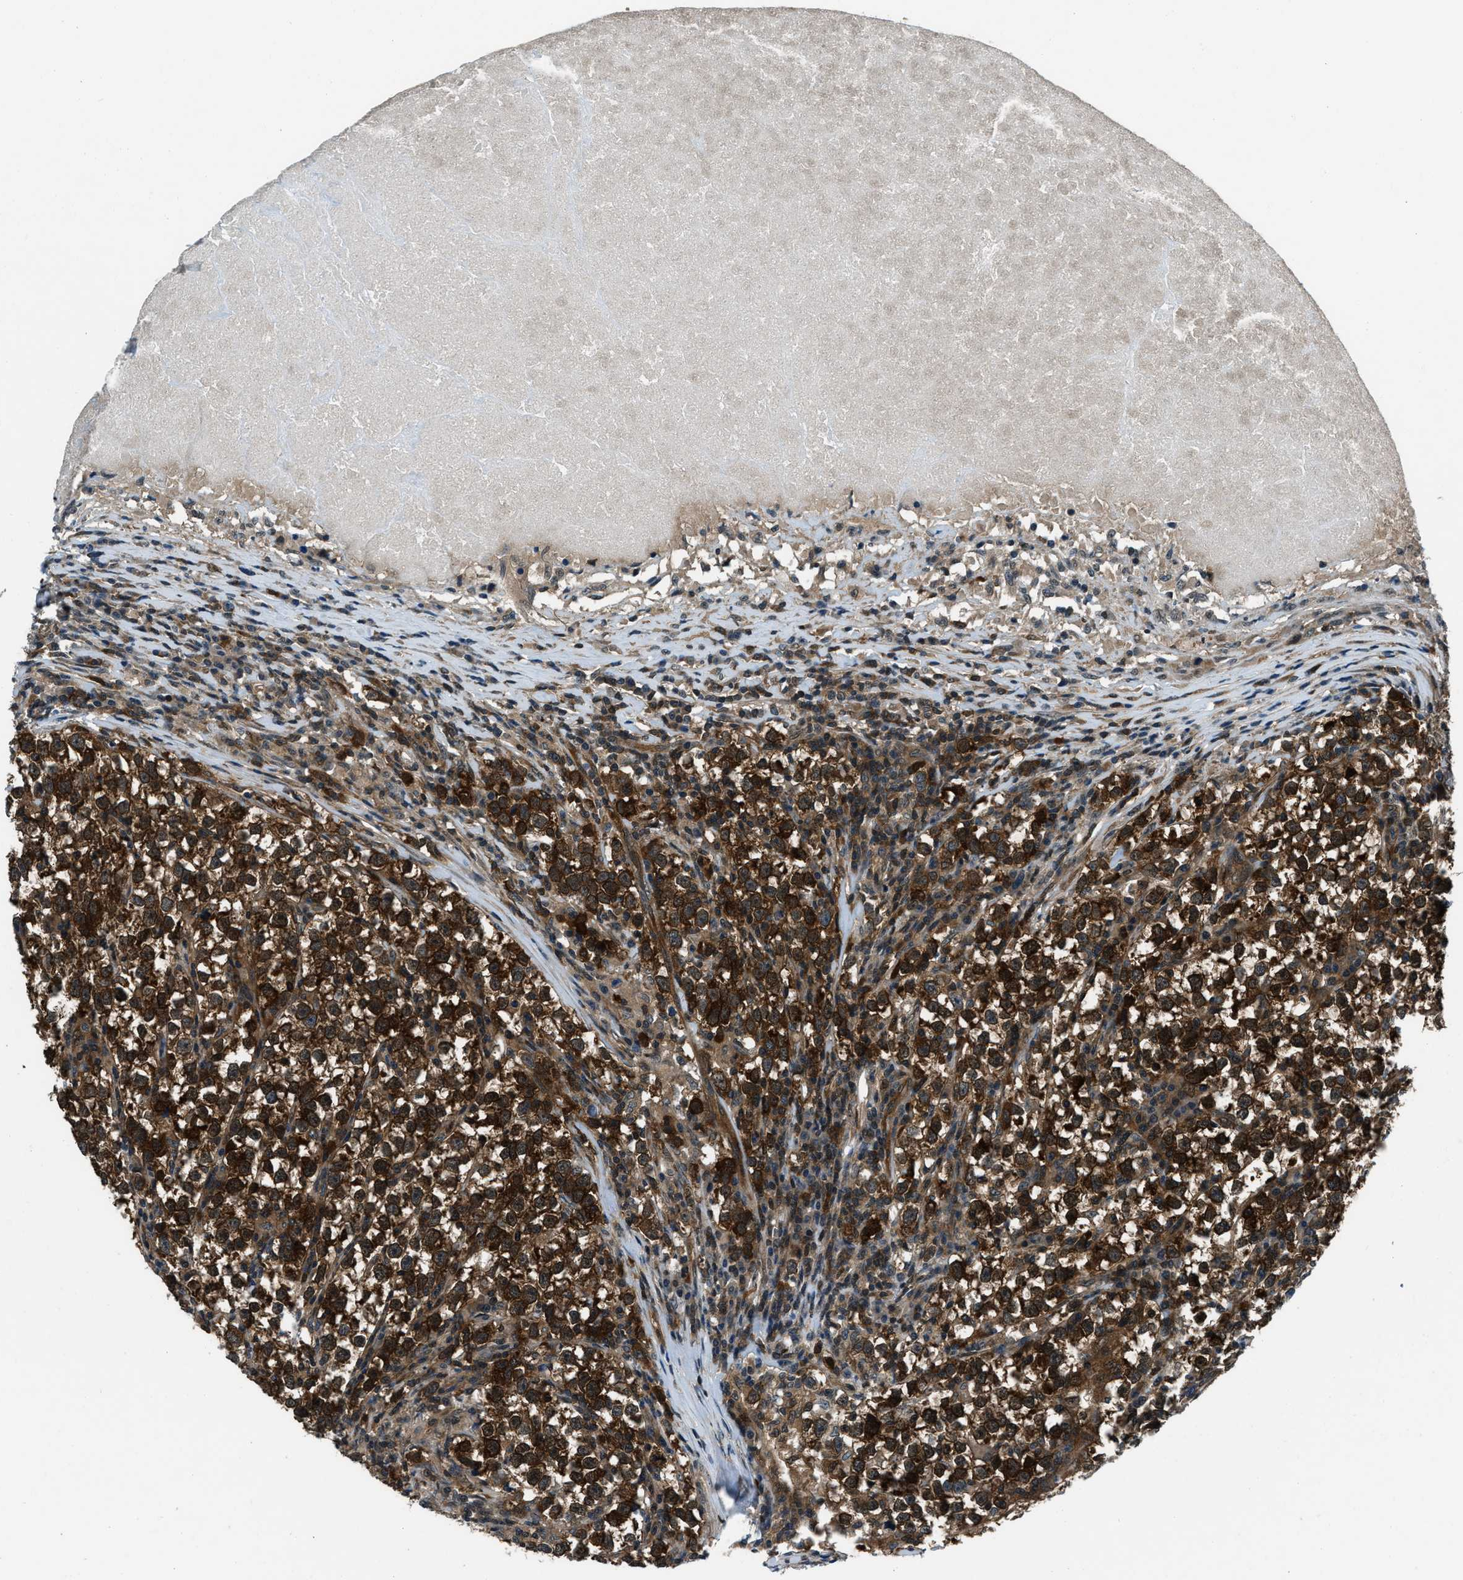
{"staining": {"intensity": "strong", "quantity": ">75%", "location": "cytoplasmic/membranous,nuclear"}, "tissue": "testis cancer", "cell_type": "Tumor cells", "image_type": "cancer", "snomed": [{"axis": "morphology", "description": "Normal tissue, NOS"}, {"axis": "morphology", "description": "Seminoma, NOS"}, {"axis": "topography", "description": "Testis"}], "caption": "This is a histology image of immunohistochemistry (IHC) staining of testis cancer, which shows strong positivity in the cytoplasmic/membranous and nuclear of tumor cells.", "gene": "NUDCD3", "patient": {"sex": "male", "age": 43}}